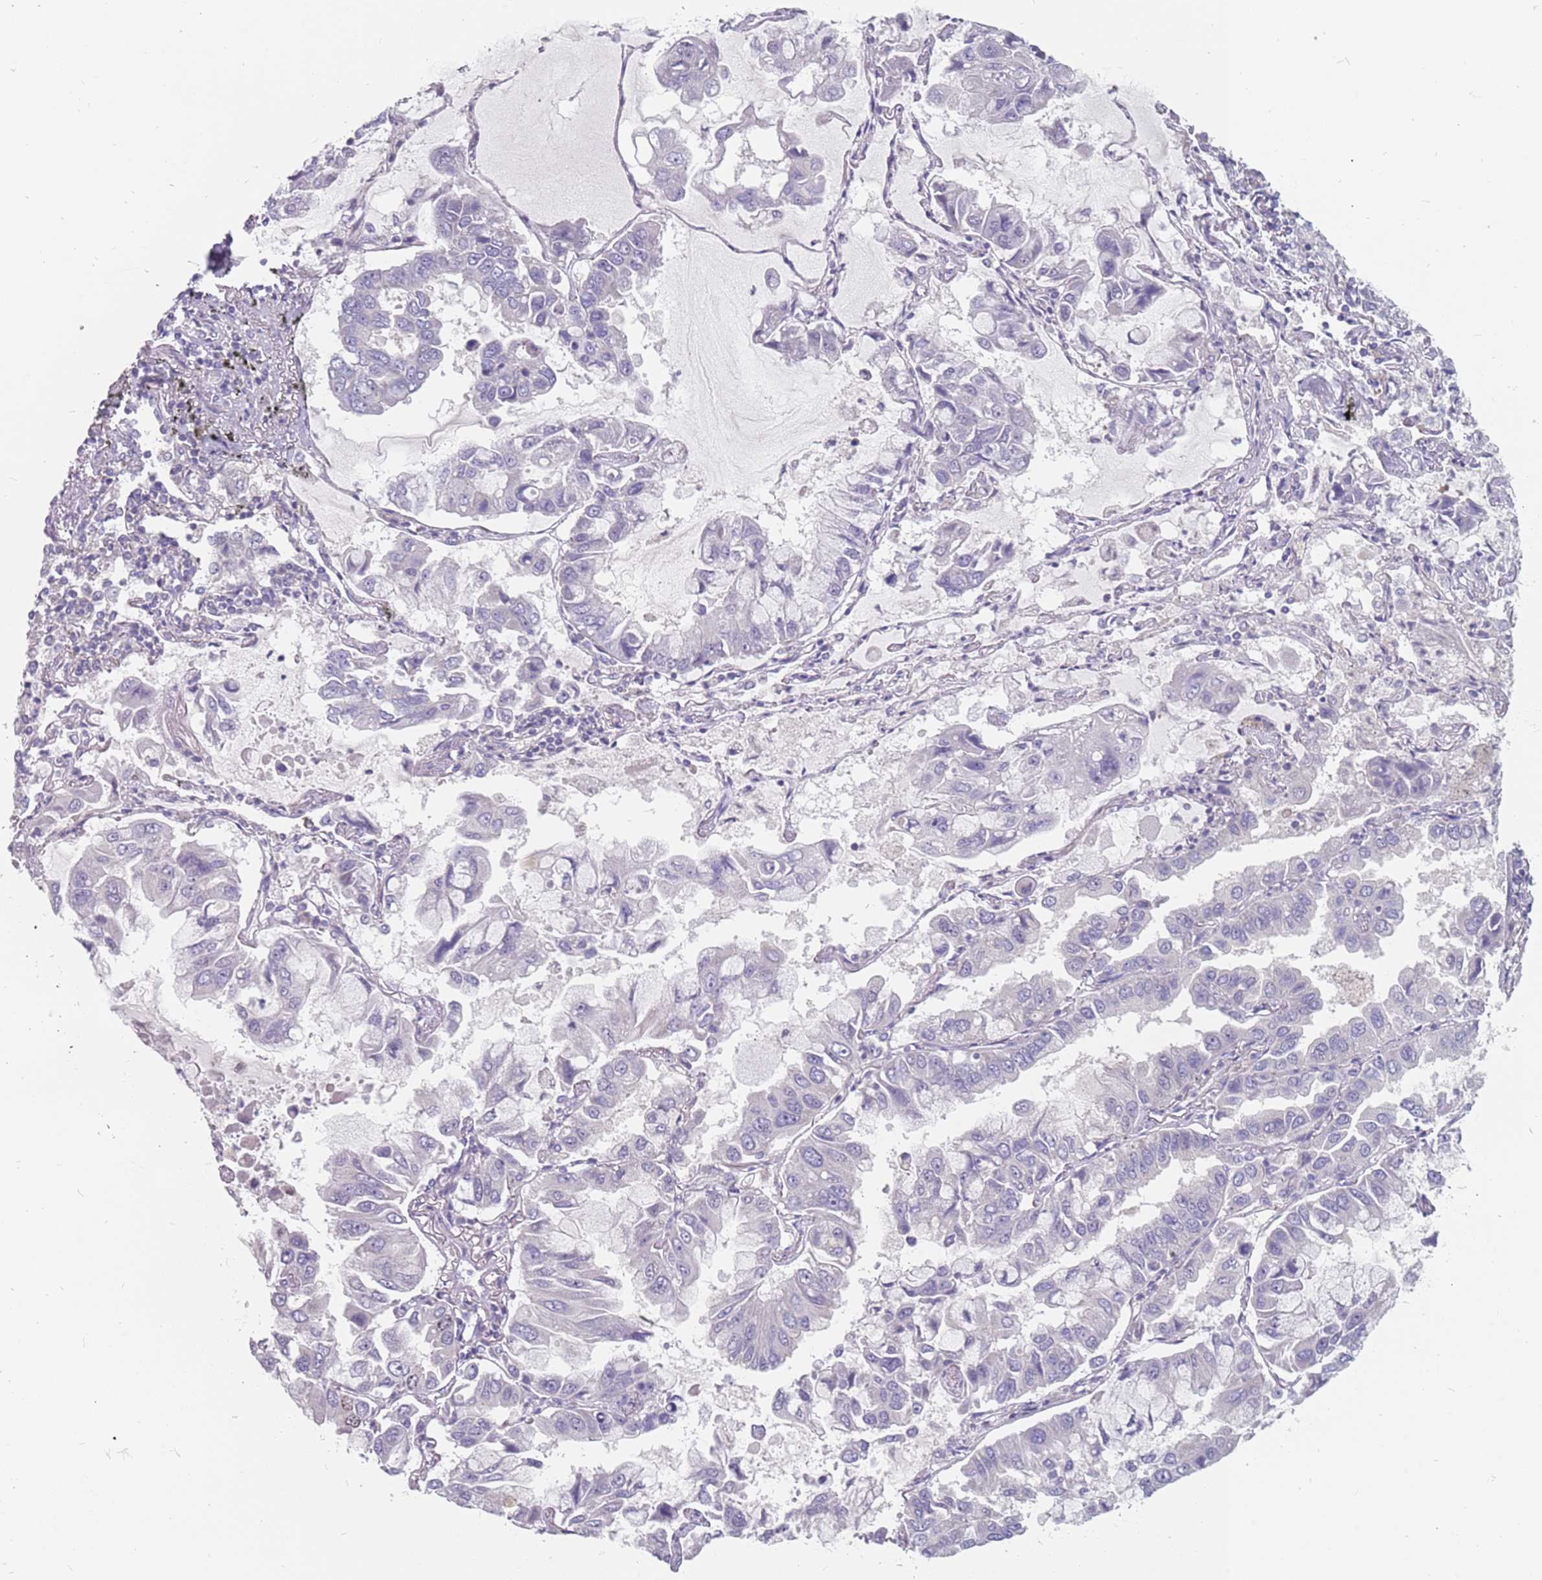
{"staining": {"intensity": "negative", "quantity": "none", "location": "none"}, "tissue": "lung cancer", "cell_type": "Tumor cells", "image_type": "cancer", "snomed": [{"axis": "morphology", "description": "Adenocarcinoma, NOS"}, {"axis": "topography", "description": "Lung"}], "caption": "High power microscopy micrograph of an IHC histopathology image of lung cancer (adenocarcinoma), revealing no significant expression in tumor cells.", "gene": "CMTR2", "patient": {"sex": "male", "age": 64}}